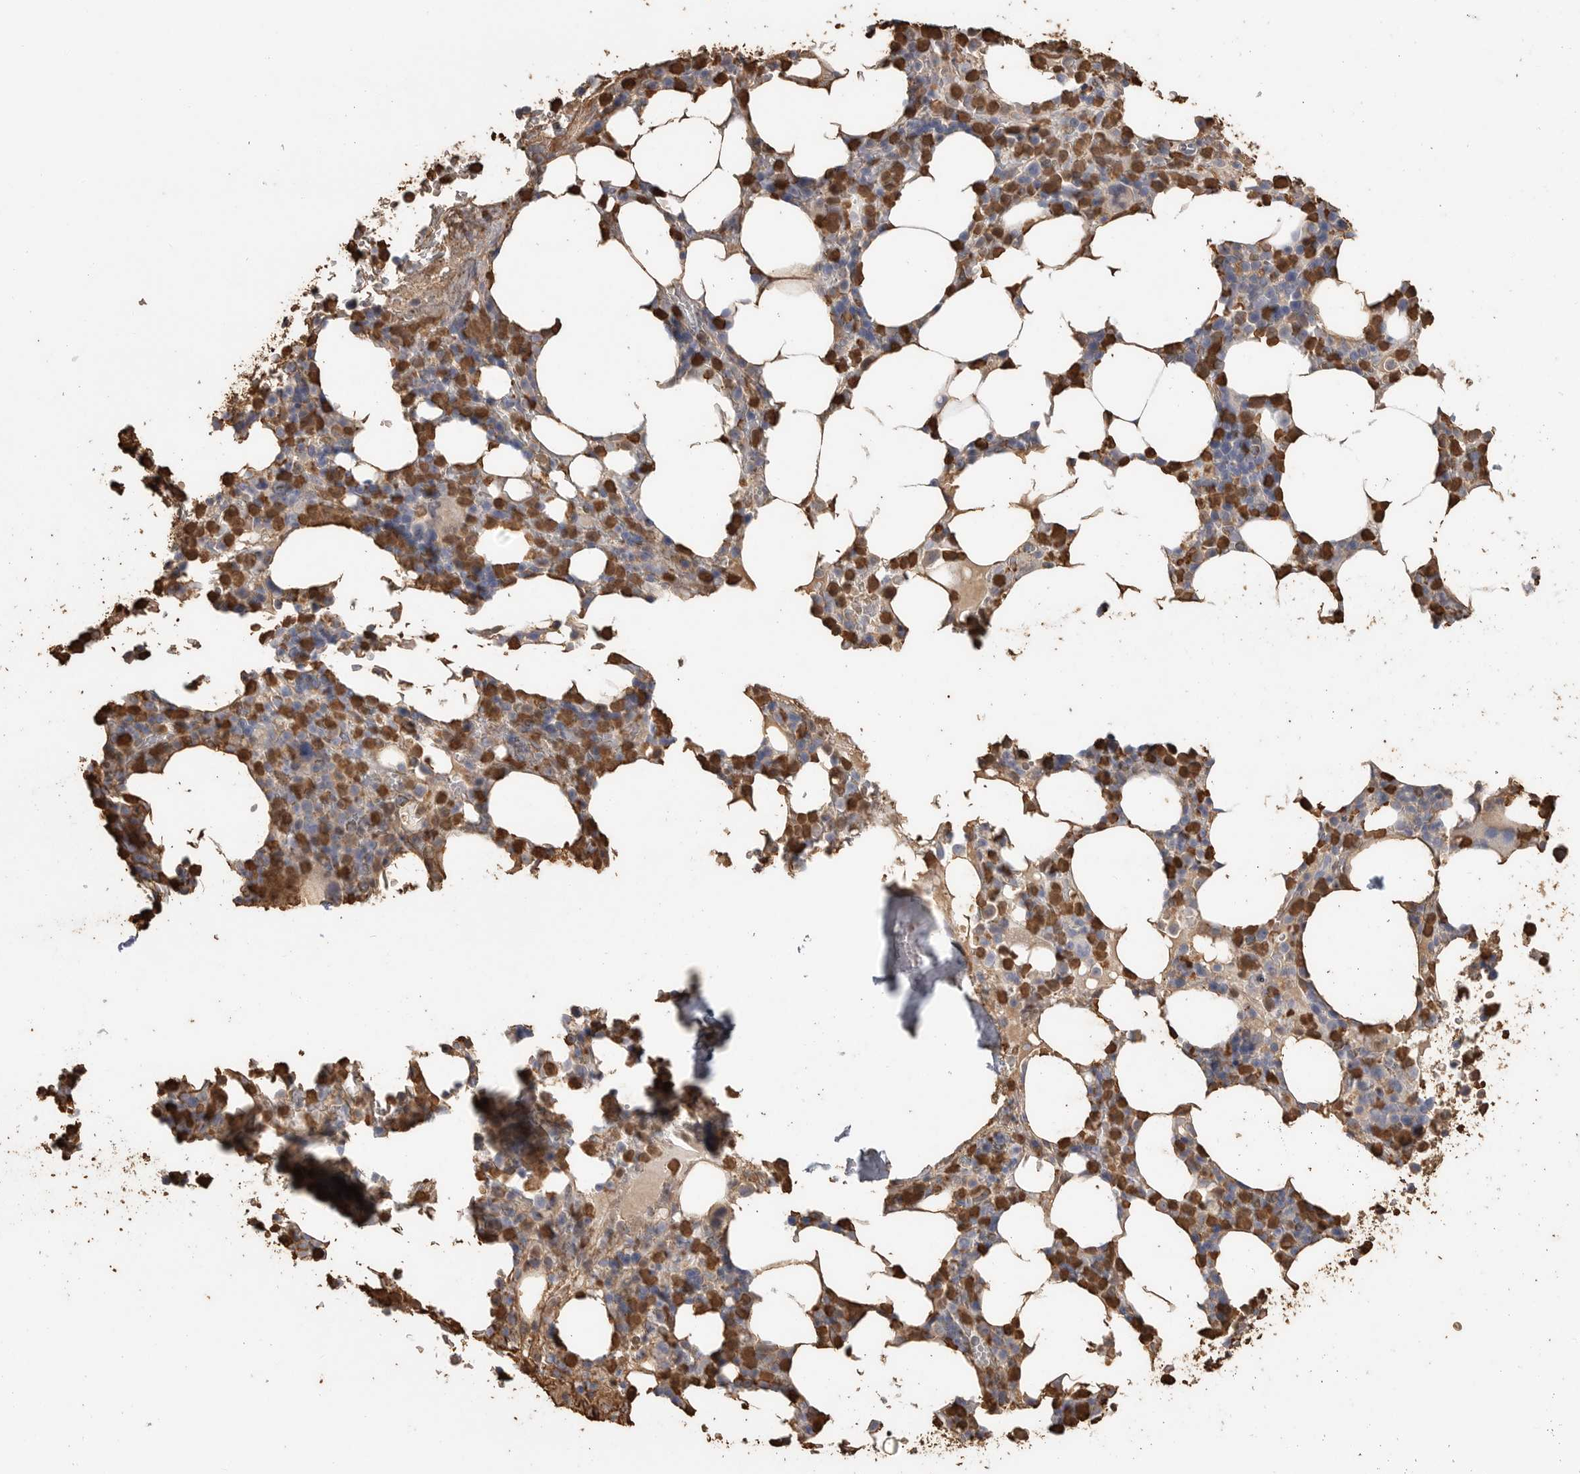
{"staining": {"intensity": "moderate", "quantity": "25%-75%", "location": "cytoplasmic/membranous"}, "tissue": "bone marrow", "cell_type": "Hematopoietic cells", "image_type": "normal", "snomed": [{"axis": "morphology", "description": "Normal tissue, NOS"}, {"axis": "topography", "description": "Bone marrow"}], "caption": "Immunohistochemistry photomicrograph of unremarkable bone marrow: human bone marrow stained using immunohistochemistry (IHC) exhibits medium levels of moderate protein expression localized specifically in the cytoplasmic/membranous of hematopoietic cells, appearing as a cytoplasmic/membranous brown color.", "gene": "CYB561D1", "patient": {"sex": "male", "age": 58}}